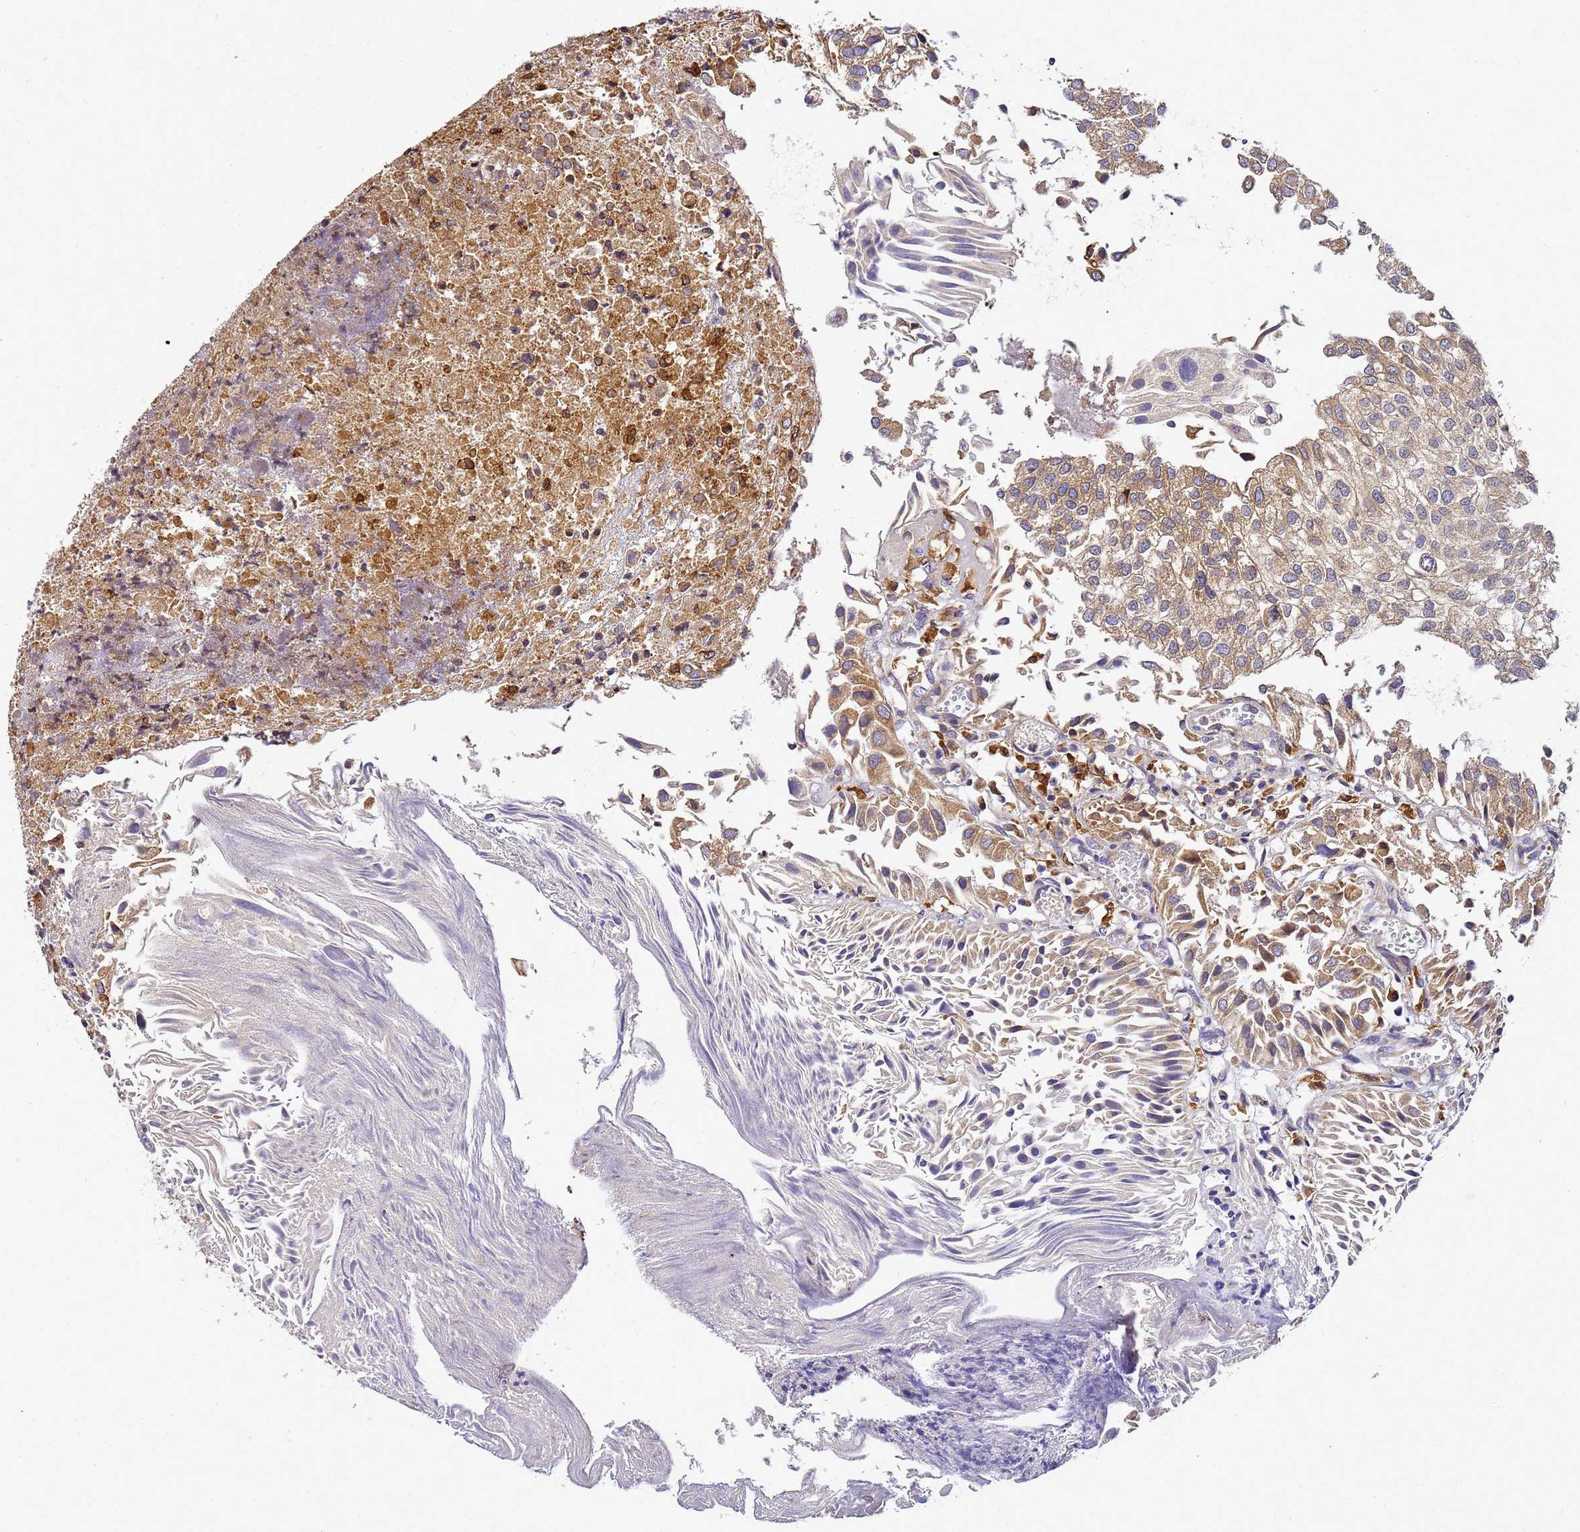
{"staining": {"intensity": "moderate", "quantity": "25%-75%", "location": "cytoplasmic/membranous"}, "tissue": "urothelial cancer", "cell_type": "Tumor cells", "image_type": "cancer", "snomed": [{"axis": "morphology", "description": "Urothelial carcinoma, Low grade"}, {"axis": "topography", "description": "Urinary bladder"}], "caption": "Urothelial cancer stained with immunohistochemistry (IHC) reveals moderate cytoplasmic/membranous positivity in about 25%-75% of tumor cells.", "gene": "ADPGK", "patient": {"sex": "female", "age": 89}}